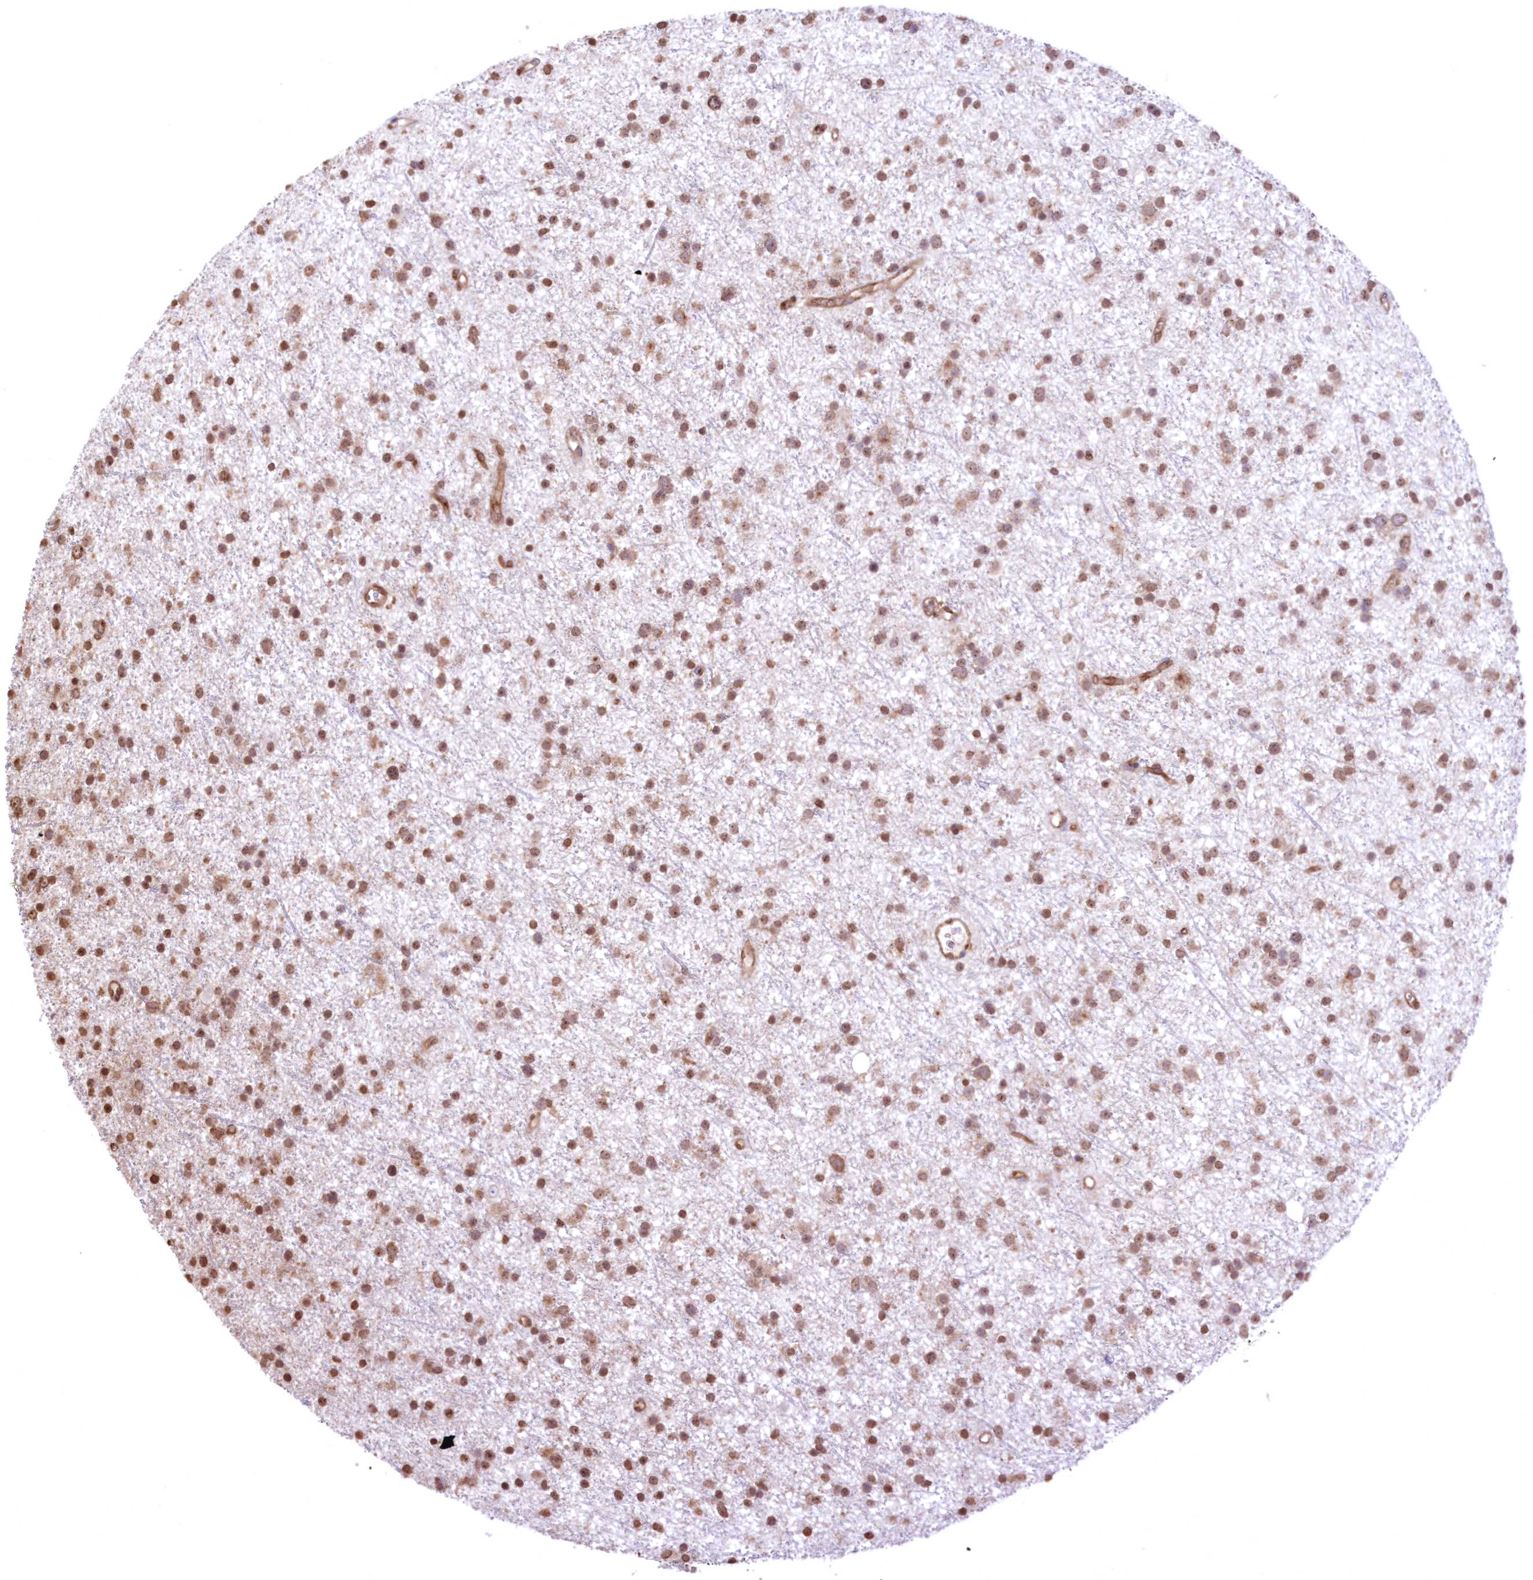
{"staining": {"intensity": "moderate", "quantity": ">75%", "location": "nuclear"}, "tissue": "glioma", "cell_type": "Tumor cells", "image_type": "cancer", "snomed": [{"axis": "morphology", "description": "Glioma, malignant, Low grade"}, {"axis": "topography", "description": "Cerebral cortex"}], "caption": "Immunohistochemical staining of malignant glioma (low-grade) shows medium levels of moderate nuclear protein staining in about >75% of tumor cells.", "gene": "FCHO2", "patient": {"sex": "female", "age": 39}}